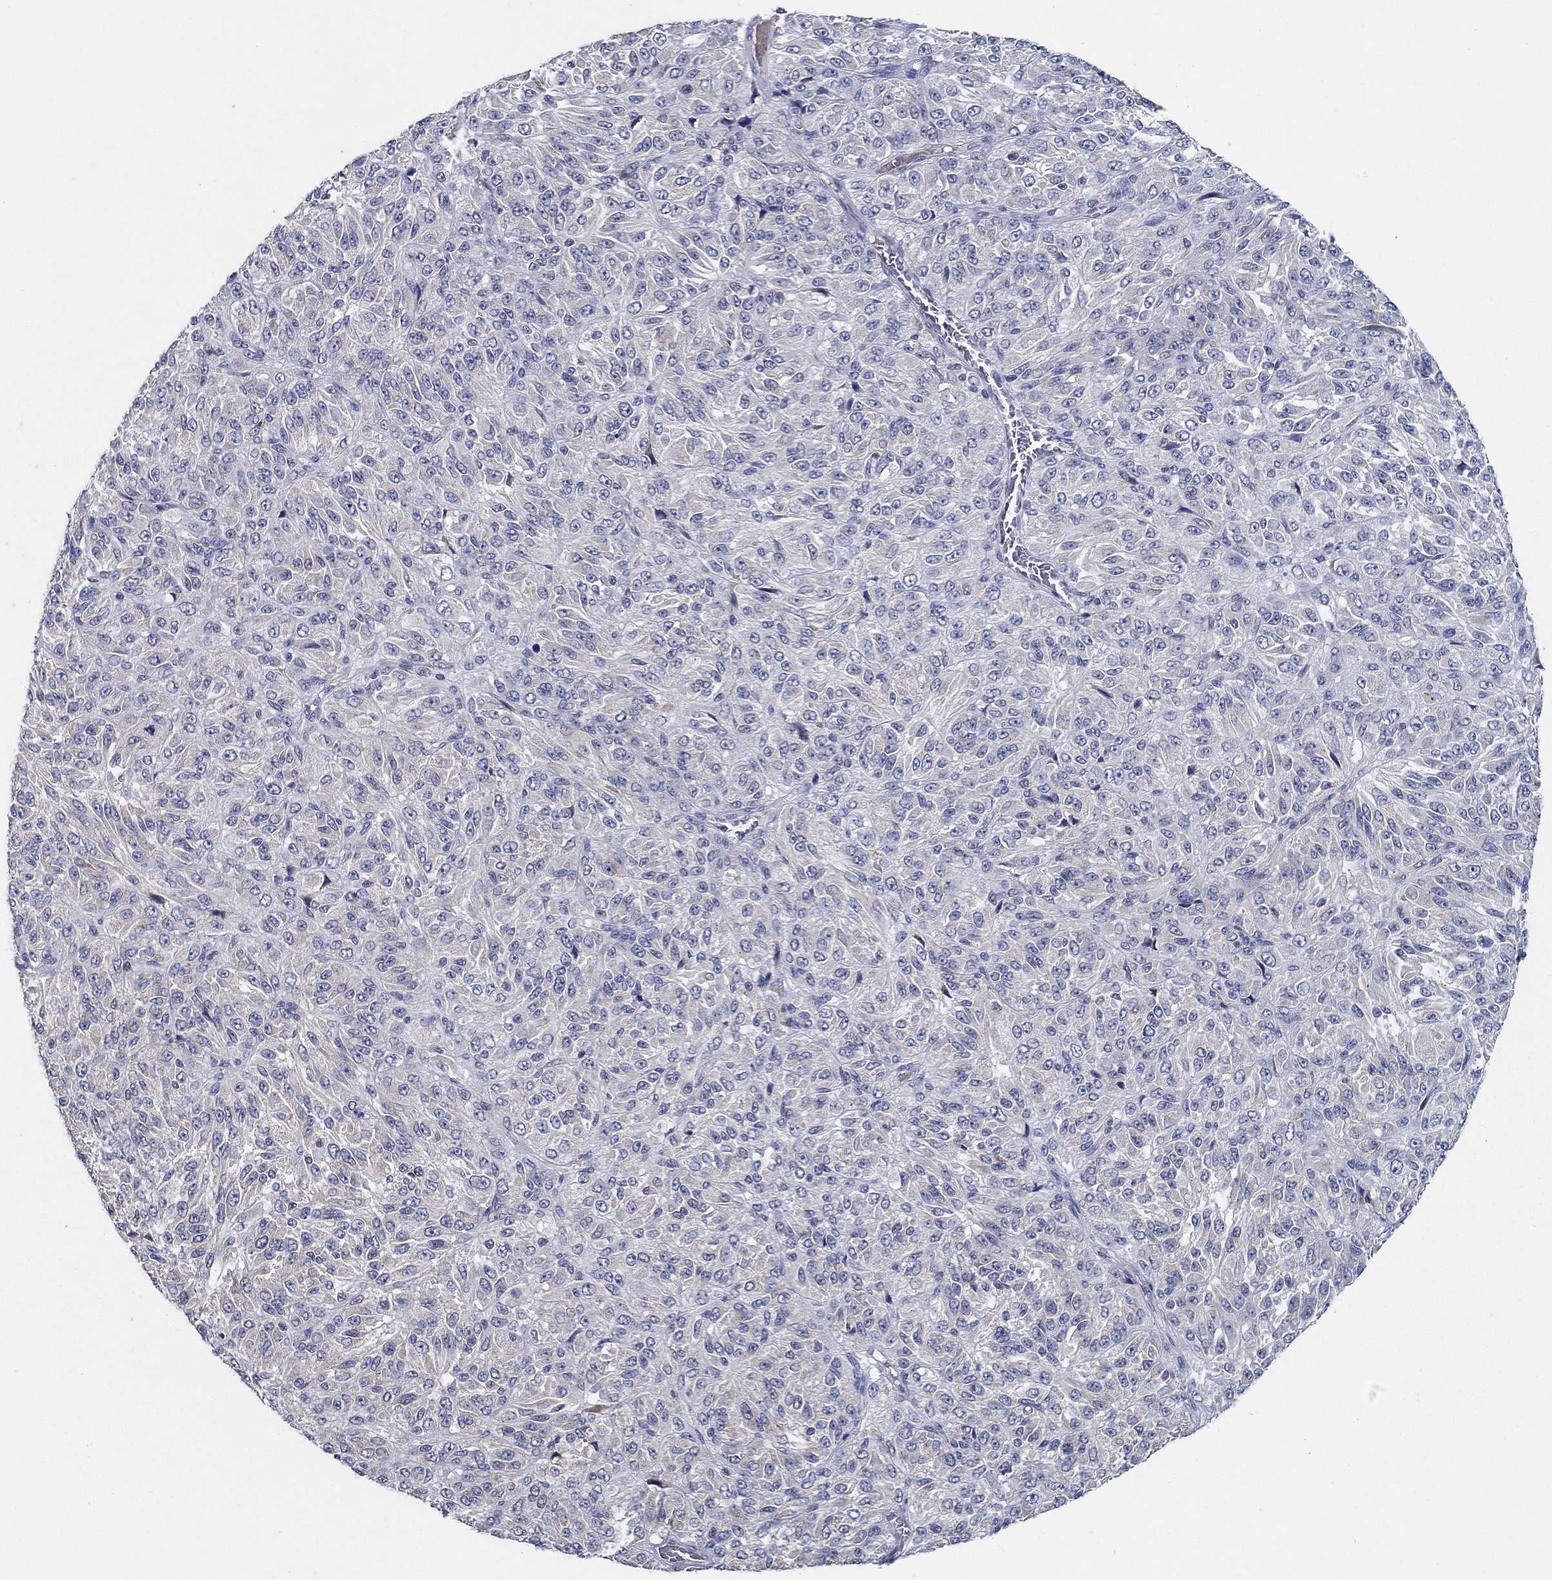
{"staining": {"intensity": "negative", "quantity": "none", "location": "none"}, "tissue": "melanoma", "cell_type": "Tumor cells", "image_type": "cancer", "snomed": [{"axis": "morphology", "description": "Malignant melanoma, Metastatic site"}, {"axis": "topography", "description": "Brain"}], "caption": "Immunohistochemistry micrograph of human melanoma stained for a protein (brown), which shows no positivity in tumor cells.", "gene": "PROZ", "patient": {"sex": "female", "age": 56}}